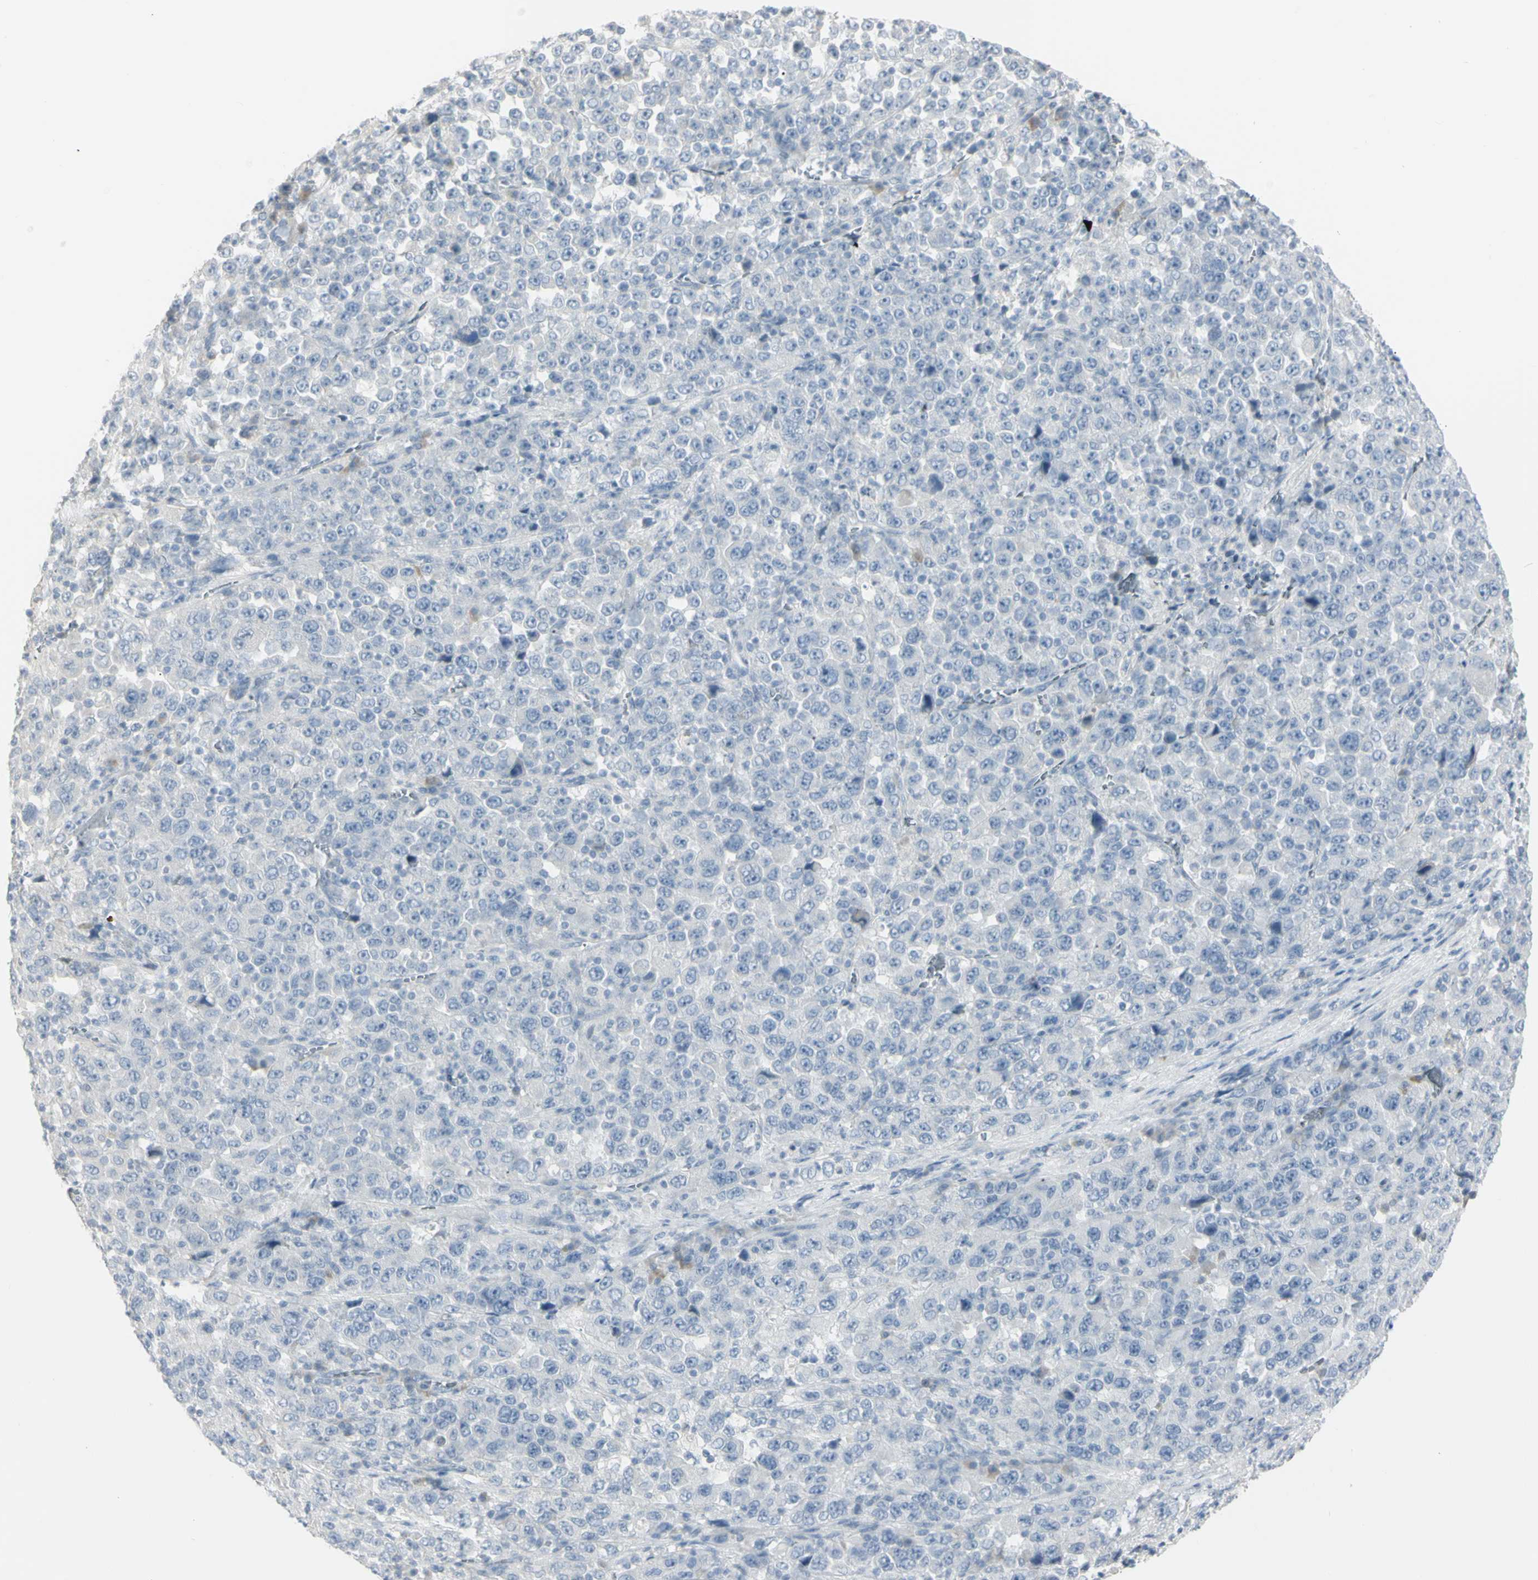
{"staining": {"intensity": "negative", "quantity": "none", "location": "none"}, "tissue": "stomach cancer", "cell_type": "Tumor cells", "image_type": "cancer", "snomed": [{"axis": "morphology", "description": "Normal tissue, NOS"}, {"axis": "morphology", "description": "Adenocarcinoma, NOS"}, {"axis": "topography", "description": "Stomach, upper"}, {"axis": "topography", "description": "Stomach"}], "caption": "Immunohistochemistry (IHC) histopathology image of neoplastic tissue: human stomach adenocarcinoma stained with DAB (3,3'-diaminobenzidine) reveals no significant protein positivity in tumor cells.", "gene": "PIP", "patient": {"sex": "male", "age": 59}}